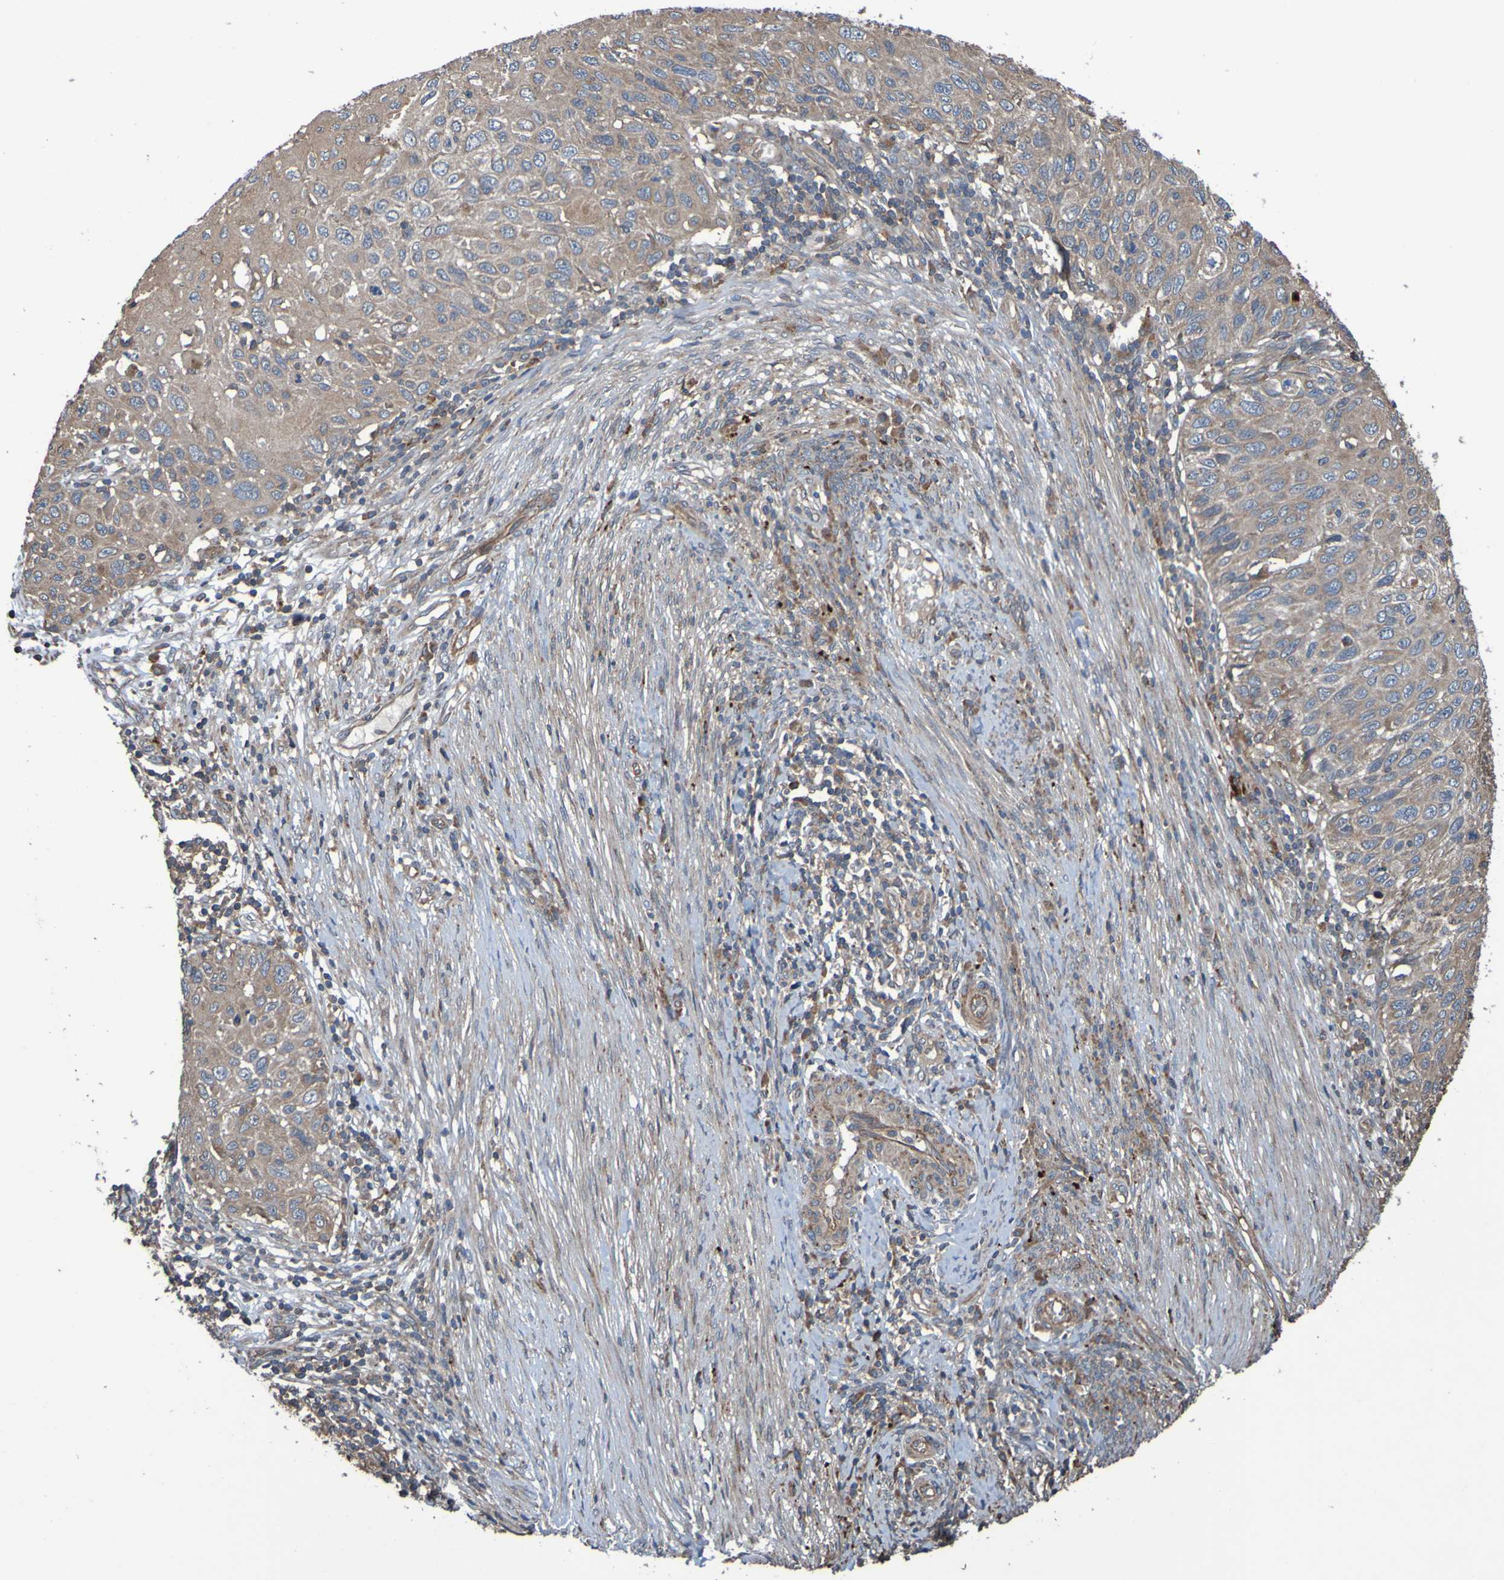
{"staining": {"intensity": "moderate", "quantity": ">75%", "location": "cytoplasmic/membranous"}, "tissue": "cervical cancer", "cell_type": "Tumor cells", "image_type": "cancer", "snomed": [{"axis": "morphology", "description": "Squamous cell carcinoma, NOS"}, {"axis": "topography", "description": "Cervix"}], "caption": "Immunohistochemistry of cervical squamous cell carcinoma shows medium levels of moderate cytoplasmic/membranous positivity in about >75% of tumor cells.", "gene": "UCN", "patient": {"sex": "female", "age": 70}}